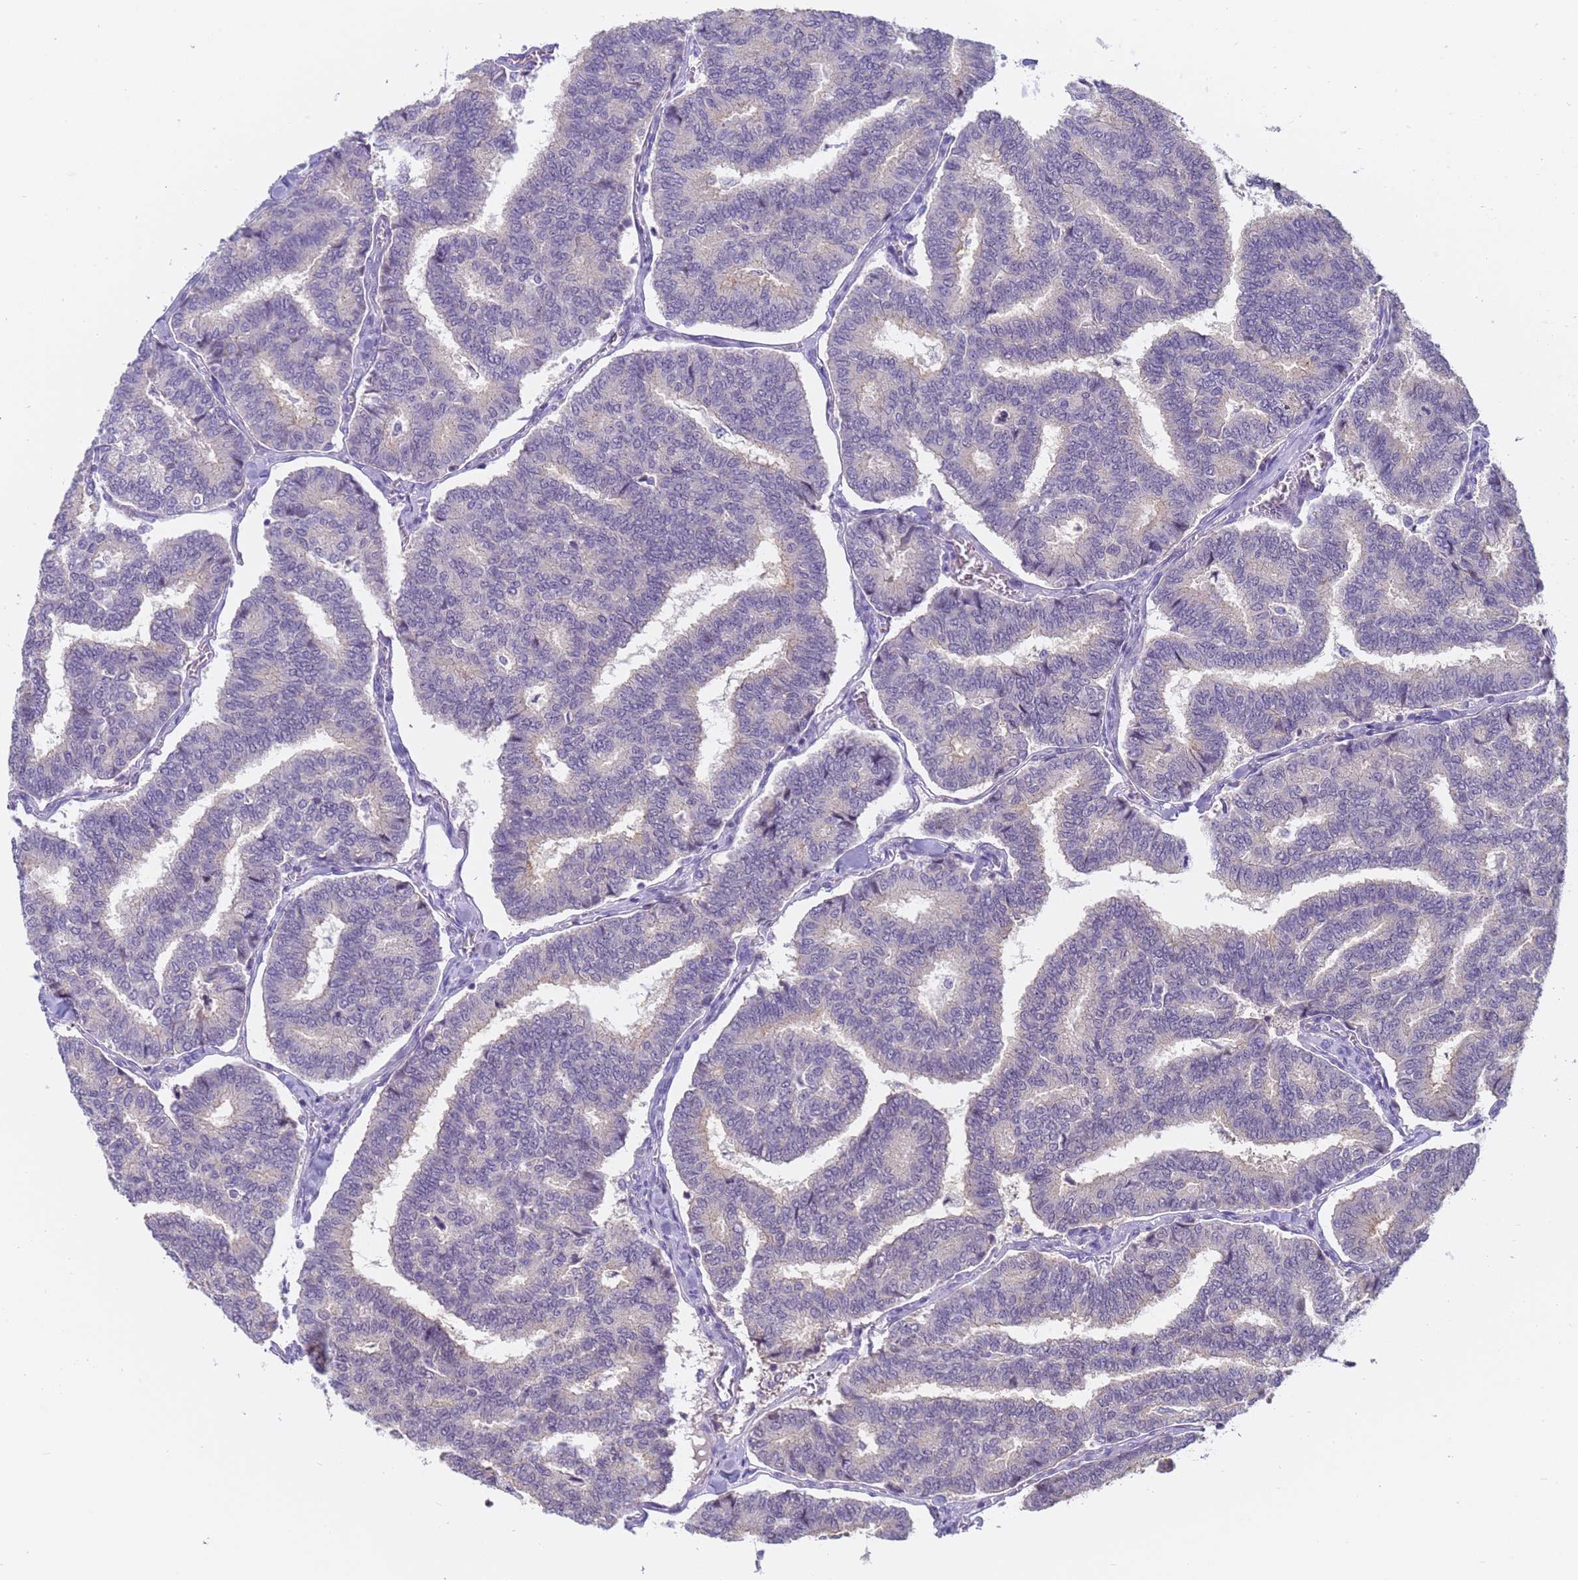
{"staining": {"intensity": "negative", "quantity": "none", "location": "none"}, "tissue": "thyroid cancer", "cell_type": "Tumor cells", "image_type": "cancer", "snomed": [{"axis": "morphology", "description": "Papillary adenocarcinoma, NOS"}, {"axis": "topography", "description": "Thyroid gland"}], "caption": "Immunohistochemical staining of thyroid papillary adenocarcinoma reveals no significant staining in tumor cells.", "gene": "VWA3A", "patient": {"sex": "female", "age": 35}}